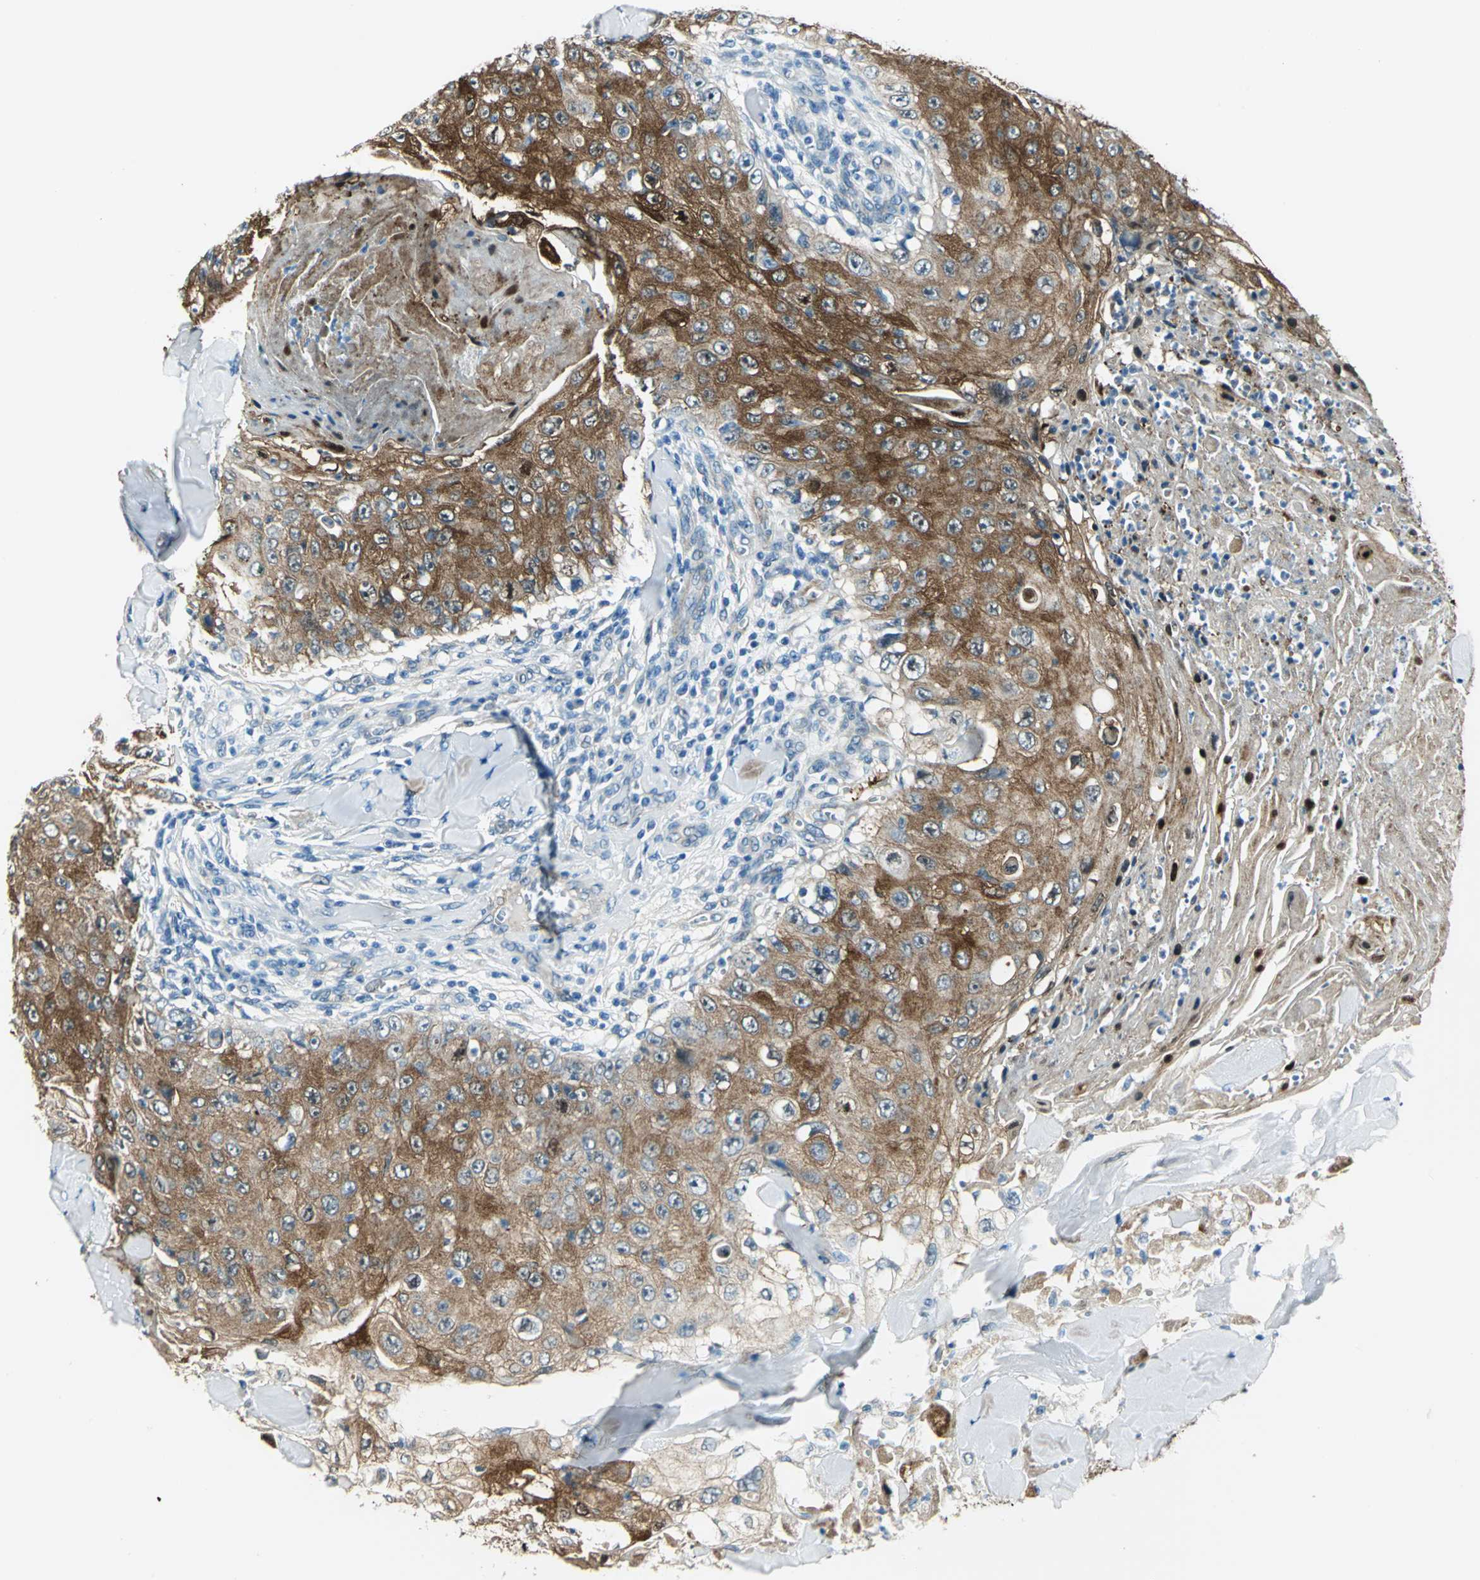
{"staining": {"intensity": "strong", "quantity": "25%-75%", "location": "cytoplasmic/membranous"}, "tissue": "skin cancer", "cell_type": "Tumor cells", "image_type": "cancer", "snomed": [{"axis": "morphology", "description": "Squamous cell carcinoma, NOS"}, {"axis": "topography", "description": "Skin"}], "caption": "Immunohistochemistry (IHC) of human squamous cell carcinoma (skin) reveals high levels of strong cytoplasmic/membranous positivity in approximately 25%-75% of tumor cells. The staining was performed using DAB, with brown indicating positive protein expression. Nuclei are stained blue with hematoxylin.", "gene": "HSPB1", "patient": {"sex": "male", "age": 86}}